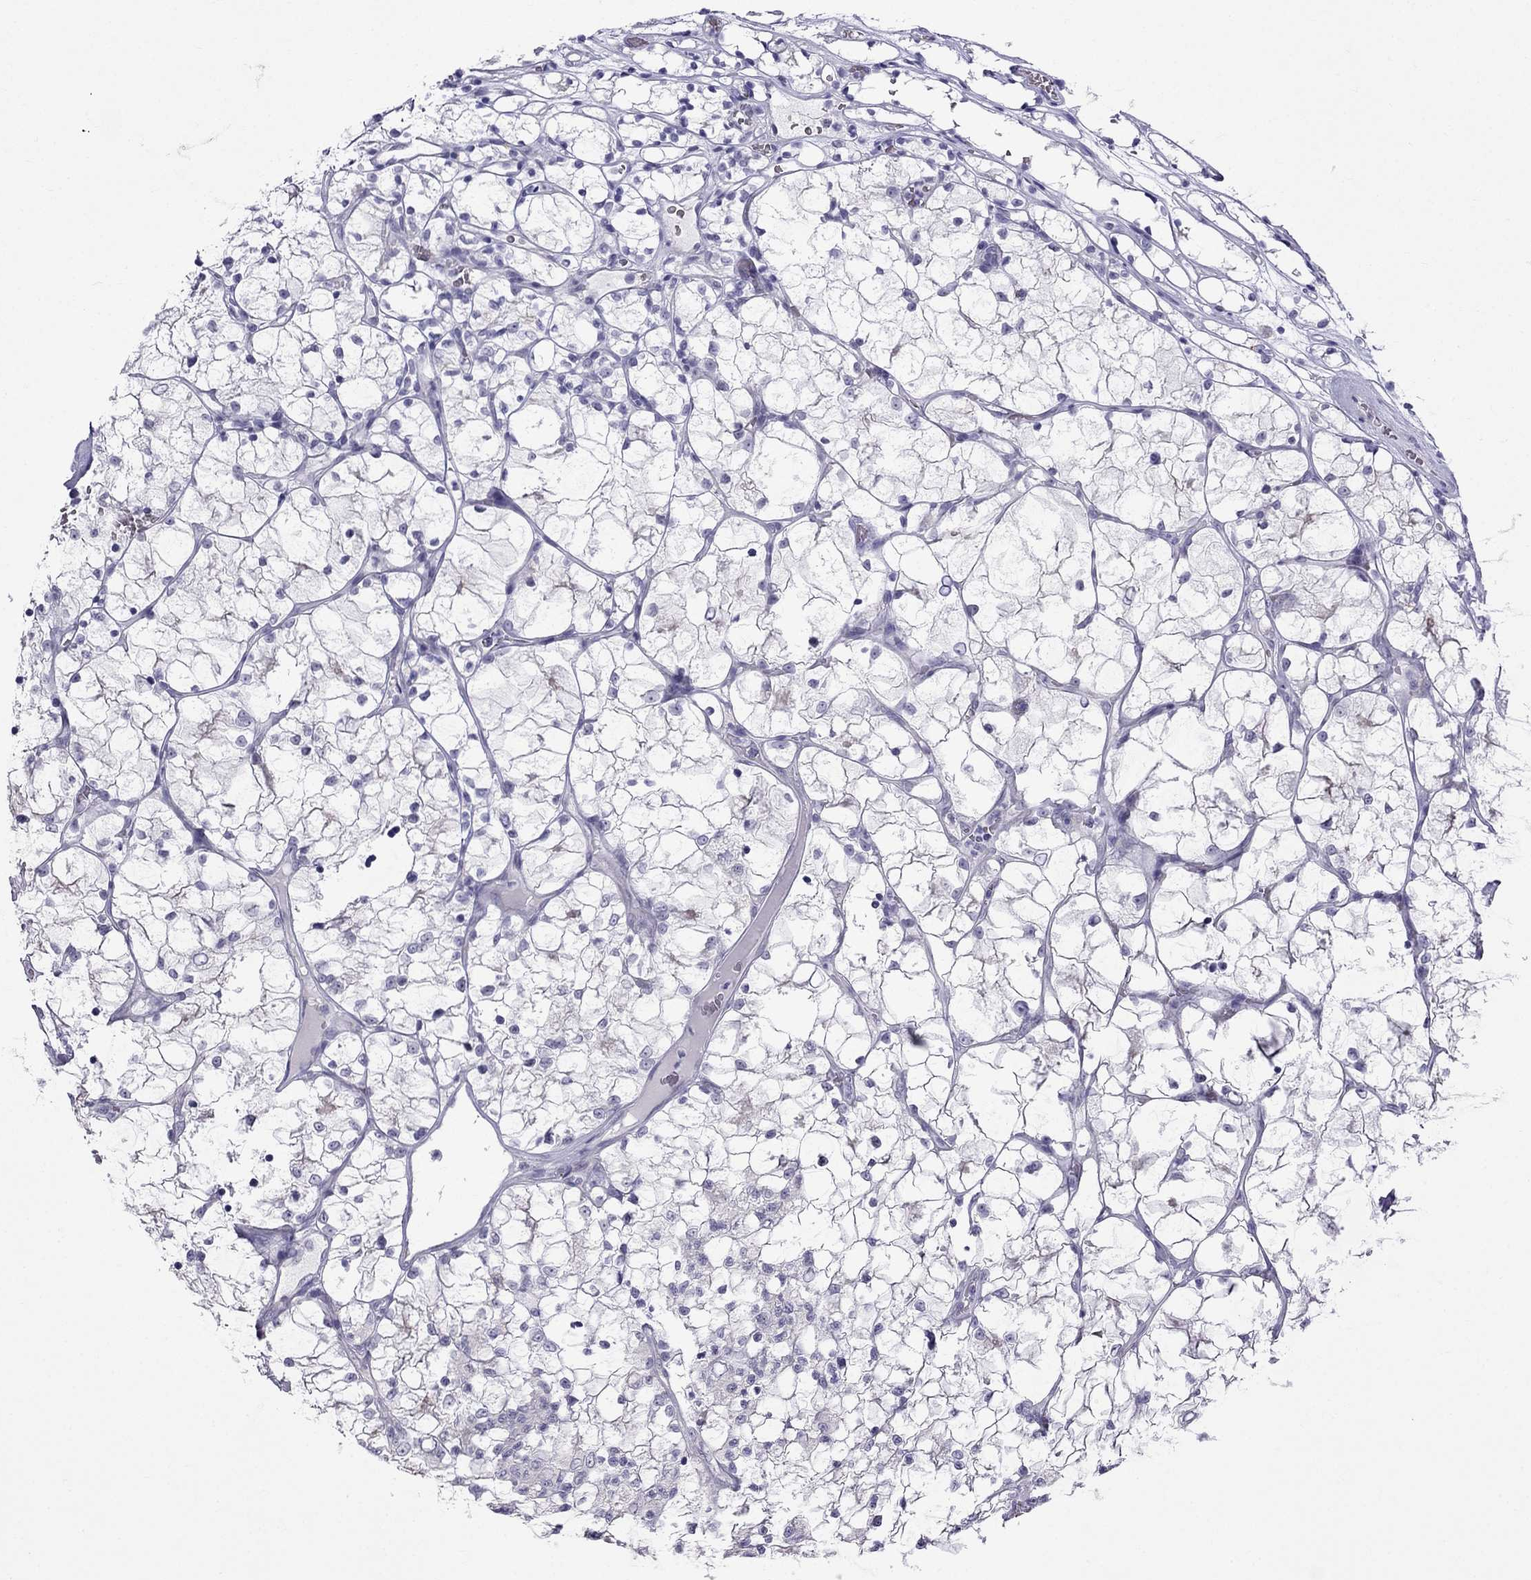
{"staining": {"intensity": "negative", "quantity": "none", "location": "none"}, "tissue": "renal cancer", "cell_type": "Tumor cells", "image_type": "cancer", "snomed": [{"axis": "morphology", "description": "Adenocarcinoma, NOS"}, {"axis": "topography", "description": "Kidney"}], "caption": "This is an immunohistochemistry photomicrograph of human renal cancer (adenocarcinoma). There is no positivity in tumor cells.", "gene": "MGP", "patient": {"sex": "female", "age": 69}}